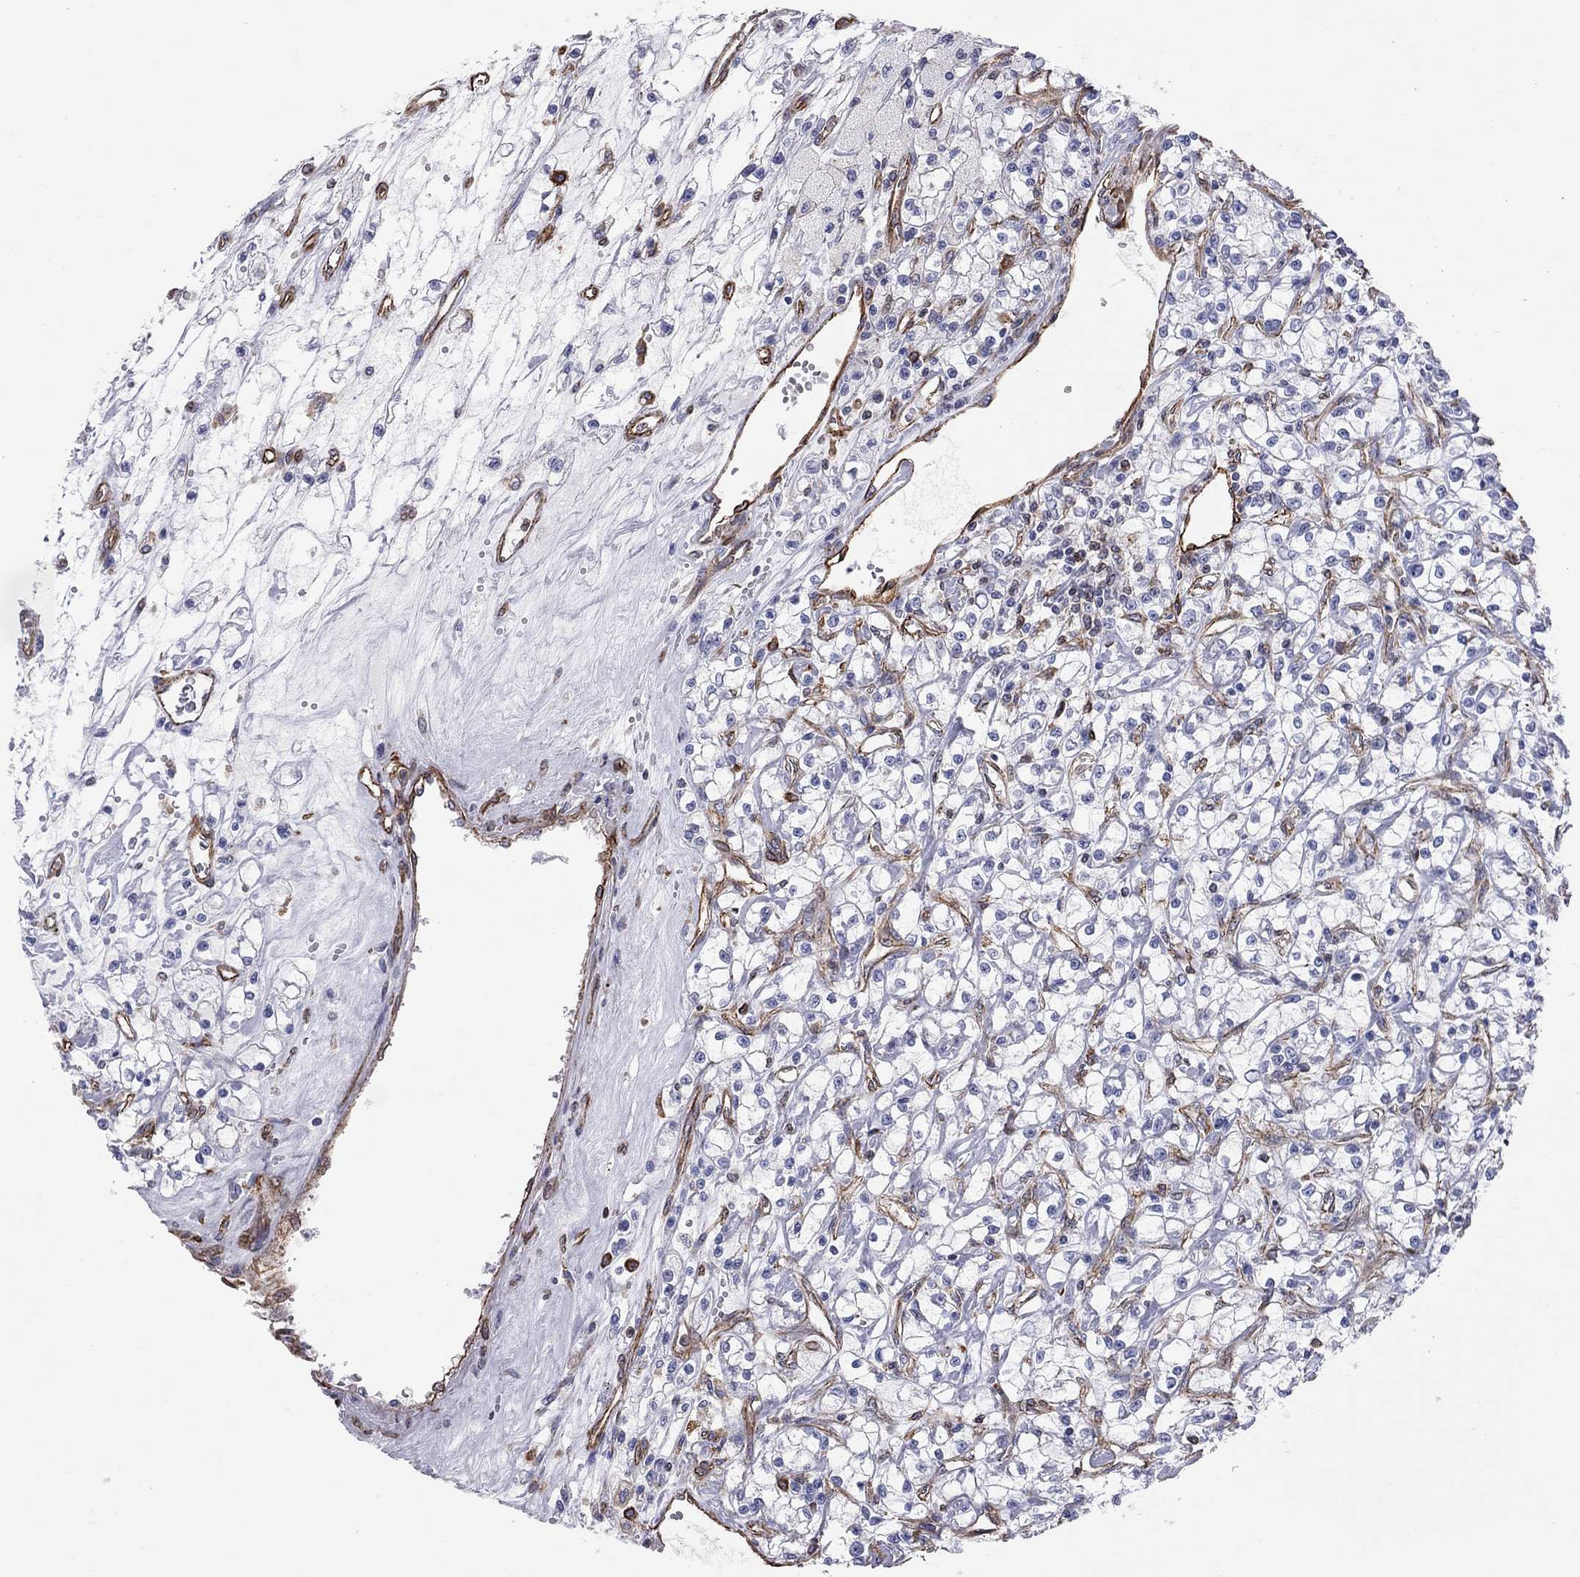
{"staining": {"intensity": "moderate", "quantity": "<25%", "location": "cytoplasmic/membranous"}, "tissue": "renal cancer", "cell_type": "Tumor cells", "image_type": "cancer", "snomed": [{"axis": "morphology", "description": "Adenocarcinoma, NOS"}, {"axis": "topography", "description": "Kidney"}], "caption": "Immunohistochemistry (IHC) micrograph of renal cancer stained for a protein (brown), which displays low levels of moderate cytoplasmic/membranous positivity in about <25% of tumor cells.", "gene": "BICDL2", "patient": {"sex": "female", "age": 59}}